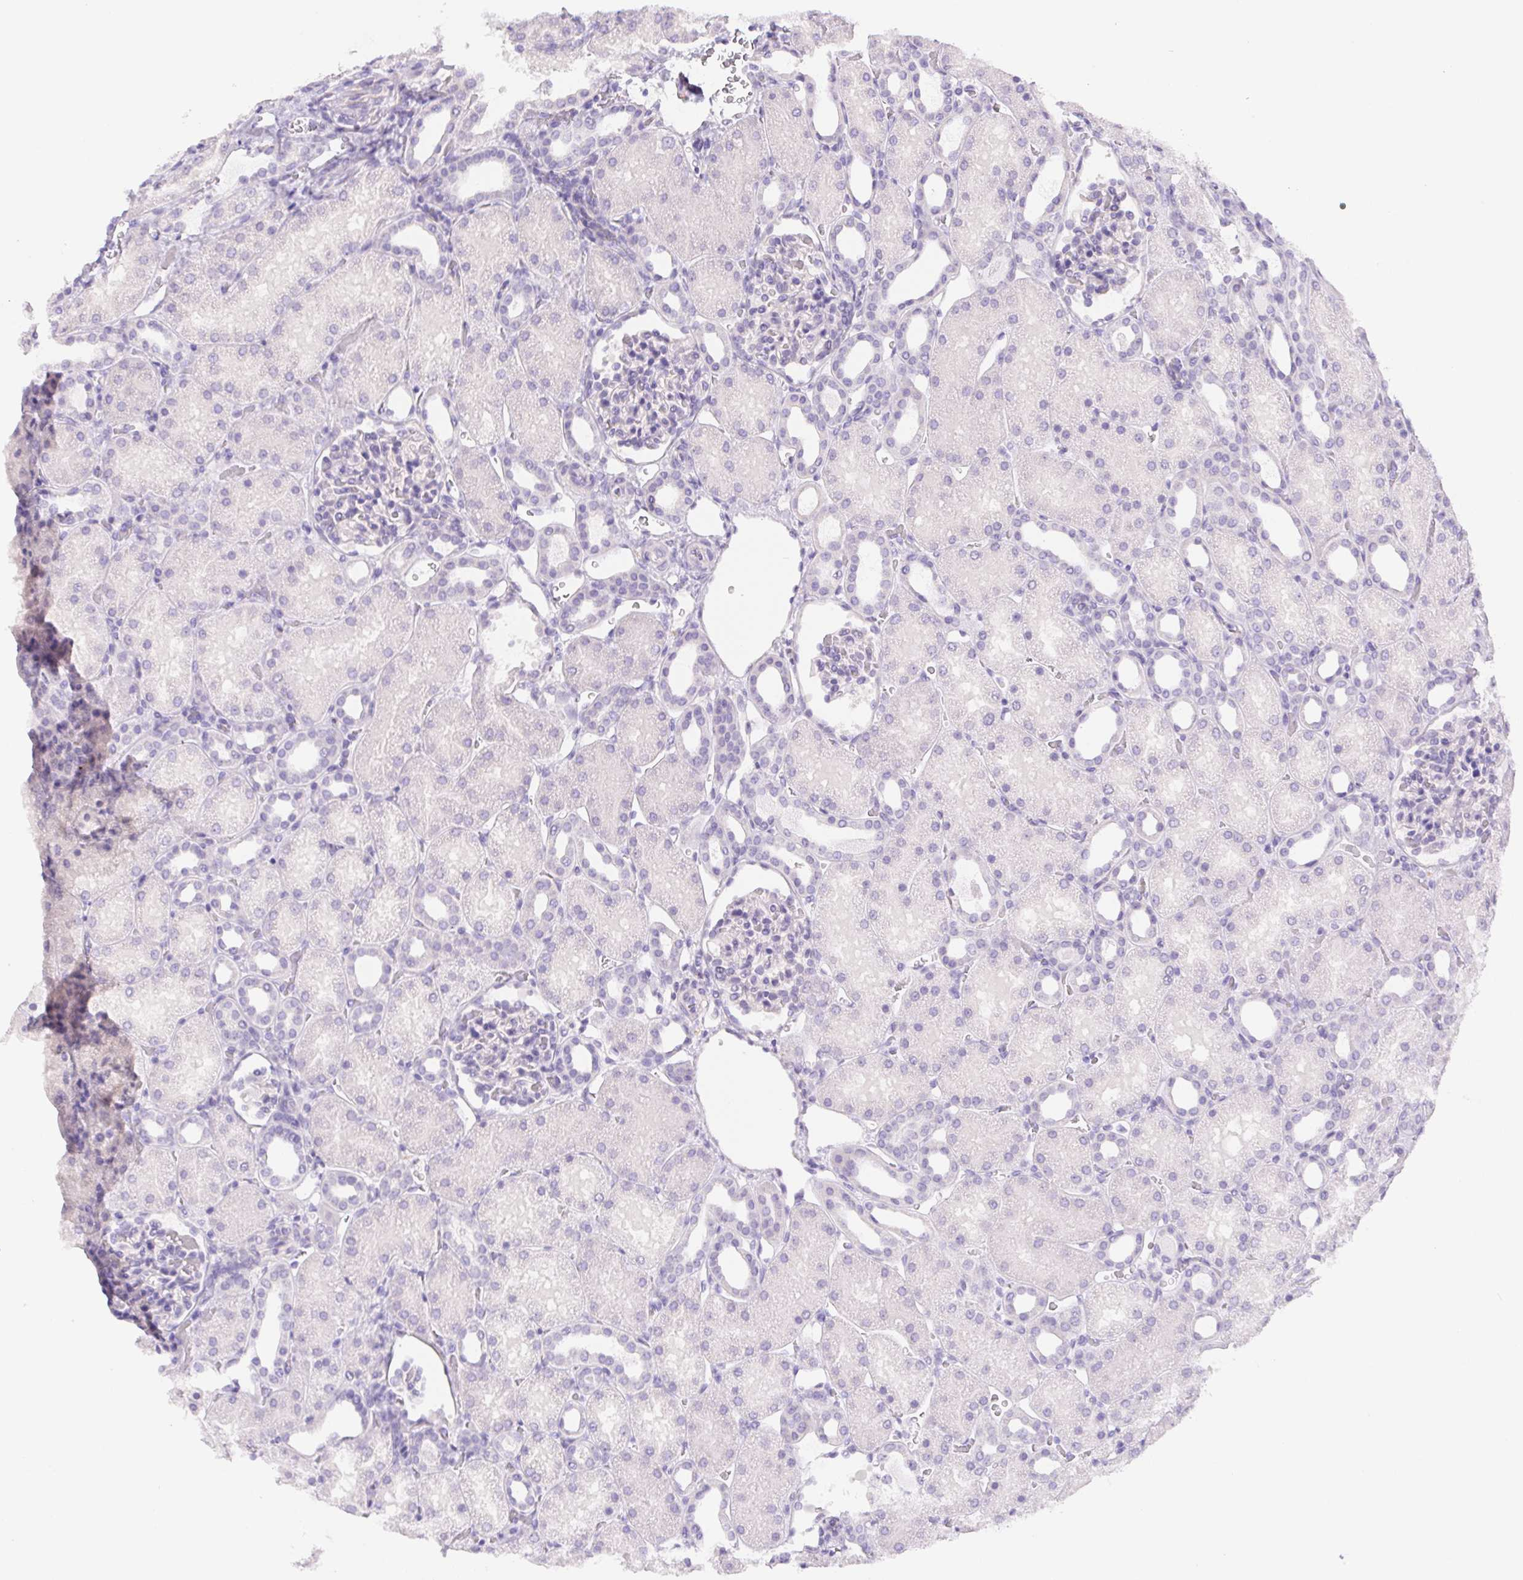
{"staining": {"intensity": "negative", "quantity": "none", "location": "none"}, "tissue": "kidney", "cell_type": "Cells in glomeruli", "image_type": "normal", "snomed": [{"axis": "morphology", "description": "Normal tissue, NOS"}, {"axis": "topography", "description": "Kidney"}], "caption": "This photomicrograph is of normal kidney stained with immunohistochemistry to label a protein in brown with the nuclei are counter-stained blue. There is no staining in cells in glomeruli.", "gene": "PNLIP", "patient": {"sex": "male", "age": 2}}